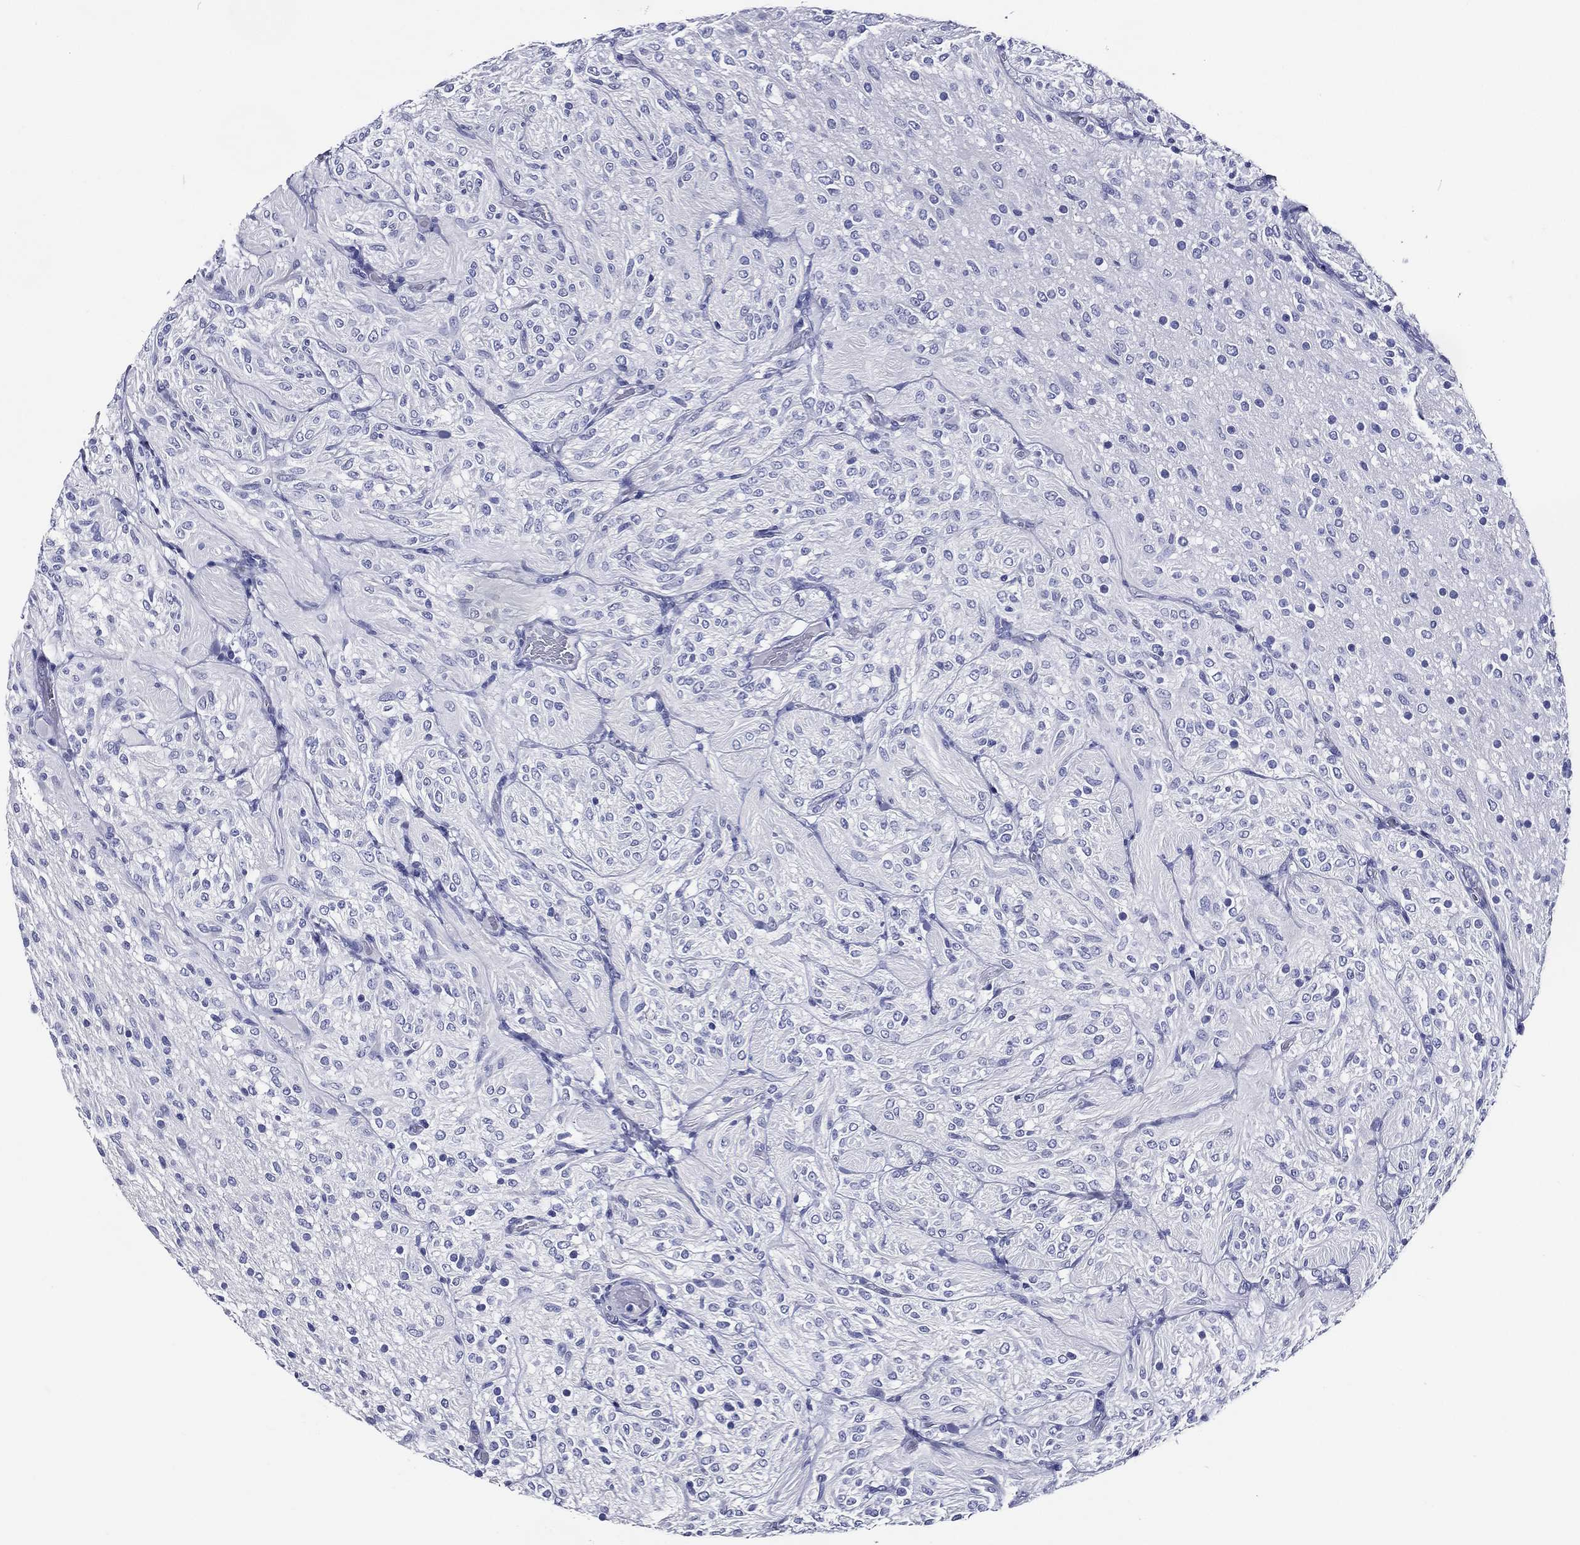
{"staining": {"intensity": "negative", "quantity": "none", "location": "none"}, "tissue": "glioma", "cell_type": "Tumor cells", "image_type": "cancer", "snomed": [{"axis": "morphology", "description": "Glioma, malignant, Low grade"}, {"axis": "topography", "description": "Brain"}], "caption": "The photomicrograph exhibits no staining of tumor cells in glioma.", "gene": "ACE2", "patient": {"sex": "male", "age": 3}}